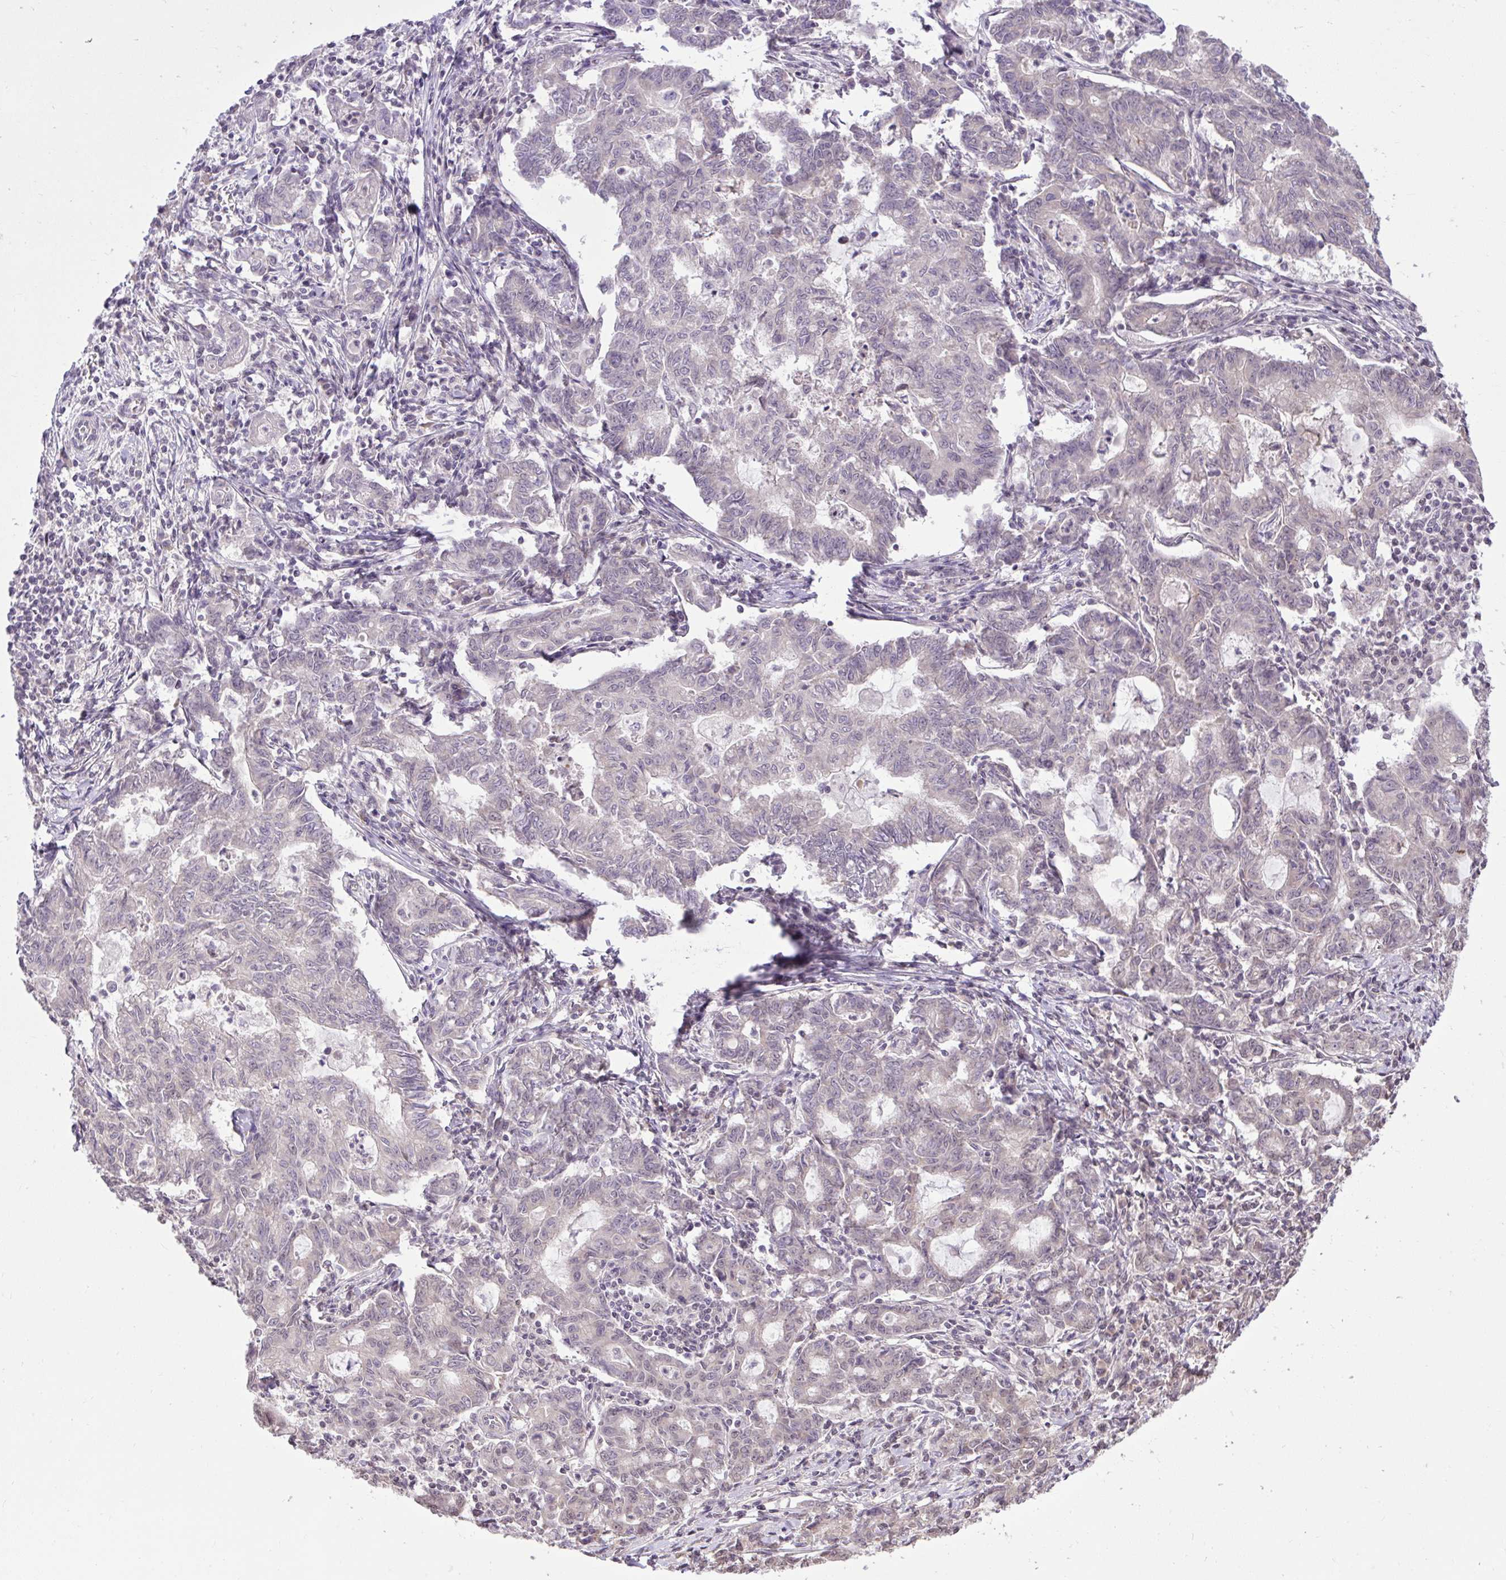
{"staining": {"intensity": "negative", "quantity": "none", "location": "none"}, "tissue": "stomach cancer", "cell_type": "Tumor cells", "image_type": "cancer", "snomed": [{"axis": "morphology", "description": "Adenocarcinoma, NOS"}, {"axis": "topography", "description": "Stomach, upper"}], "caption": "Micrograph shows no significant protein staining in tumor cells of stomach adenocarcinoma.", "gene": "CYP20A1", "patient": {"sex": "female", "age": 79}}